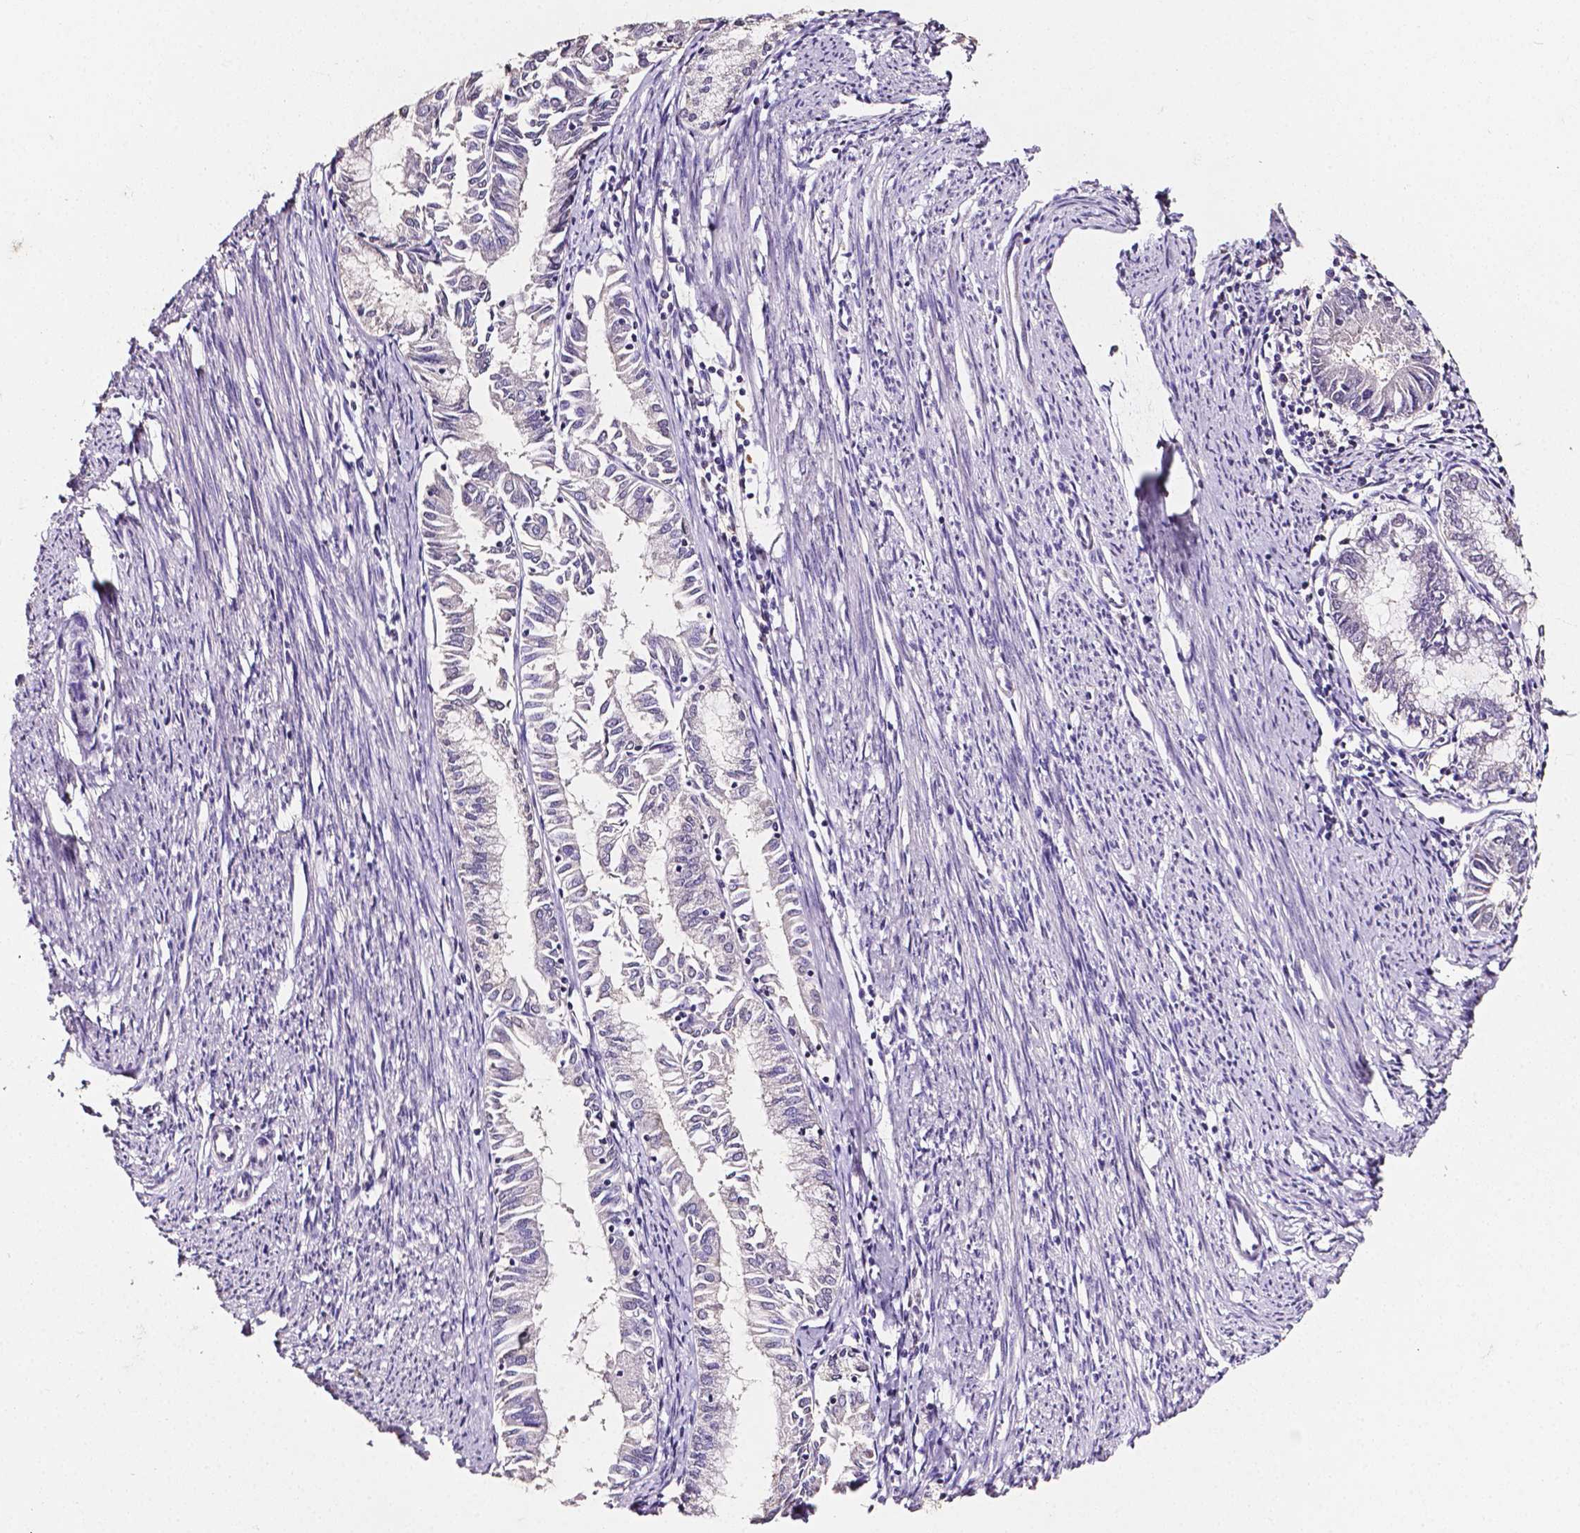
{"staining": {"intensity": "negative", "quantity": "none", "location": "none"}, "tissue": "endometrial cancer", "cell_type": "Tumor cells", "image_type": "cancer", "snomed": [{"axis": "morphology", "description": "Adenocarcinoma, NOS"}, {"axis": "topography", "description": "Endometrium"}], "caption": "Protein analysis of endometrial cancer (adenocarcinoma) demonstrates no significant staining in tumor cells. (Brightfield microscopy of DAB immunohistochemistry at high magnification).", "gene": "PSAT1", "patient": {"sex": "female", "age": 79}}